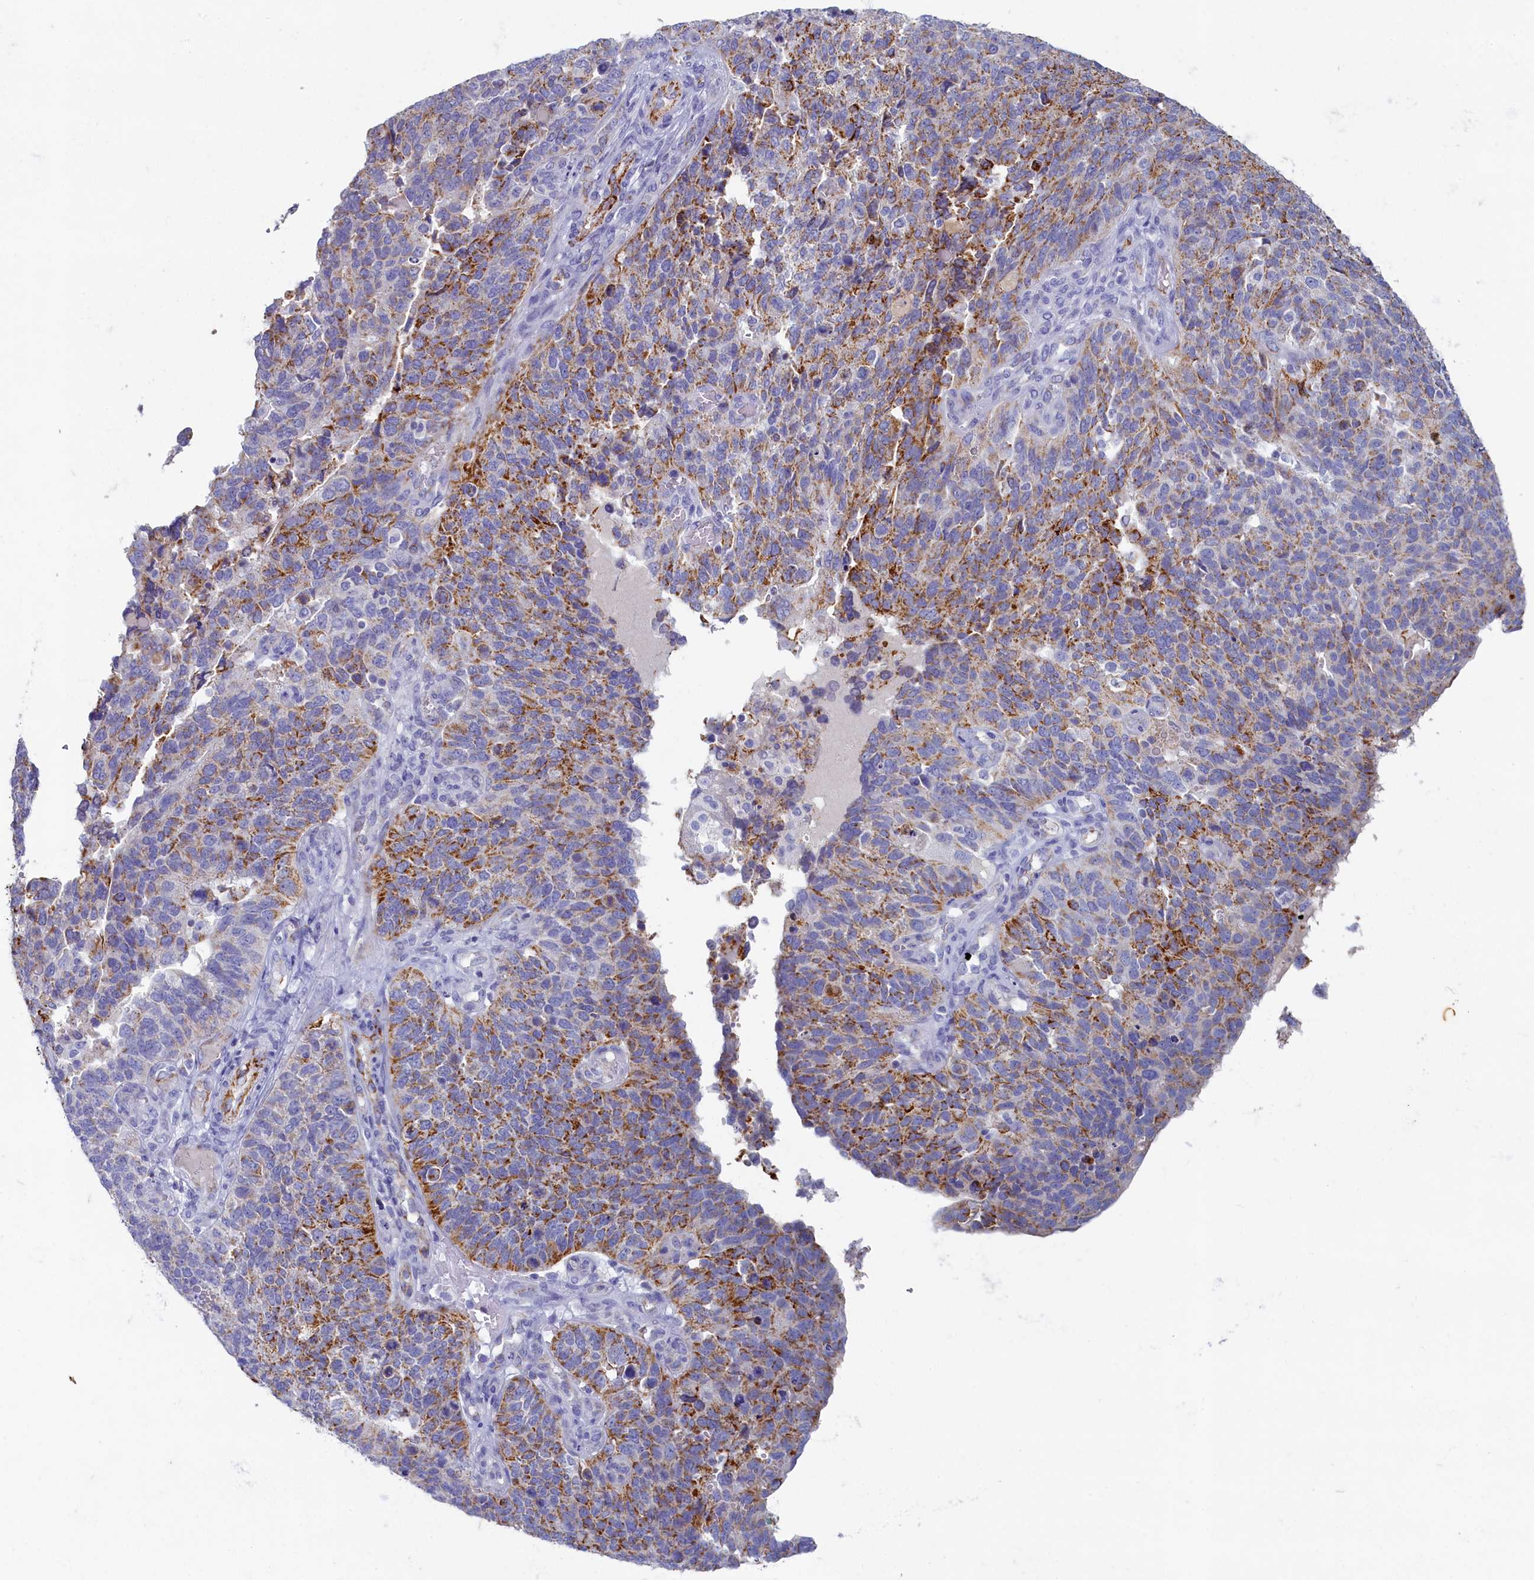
{"staining": {"intensity": "moderate", "quantity": "25%-75%", "location": "cytoplasmic/membranous"}, "tissue": "endometrial cancer", "cell_type": "Tumor cells", "image_type": "cancer", "snomed": [{"axis": "morphology", "description": "Adenocarcinoma, NOS"}, {"axis": "topography", "description": "Endometrium"}], "caption": "Immunohistochemical staining of human endometrial cancer (adenocarcinoma) displays moderate cytoplasmic/membranous protein positivity in about 25%-75% of tumor cells.", "gene": "OCIAD2", "patient": {"sex": "female", "age": 66}}